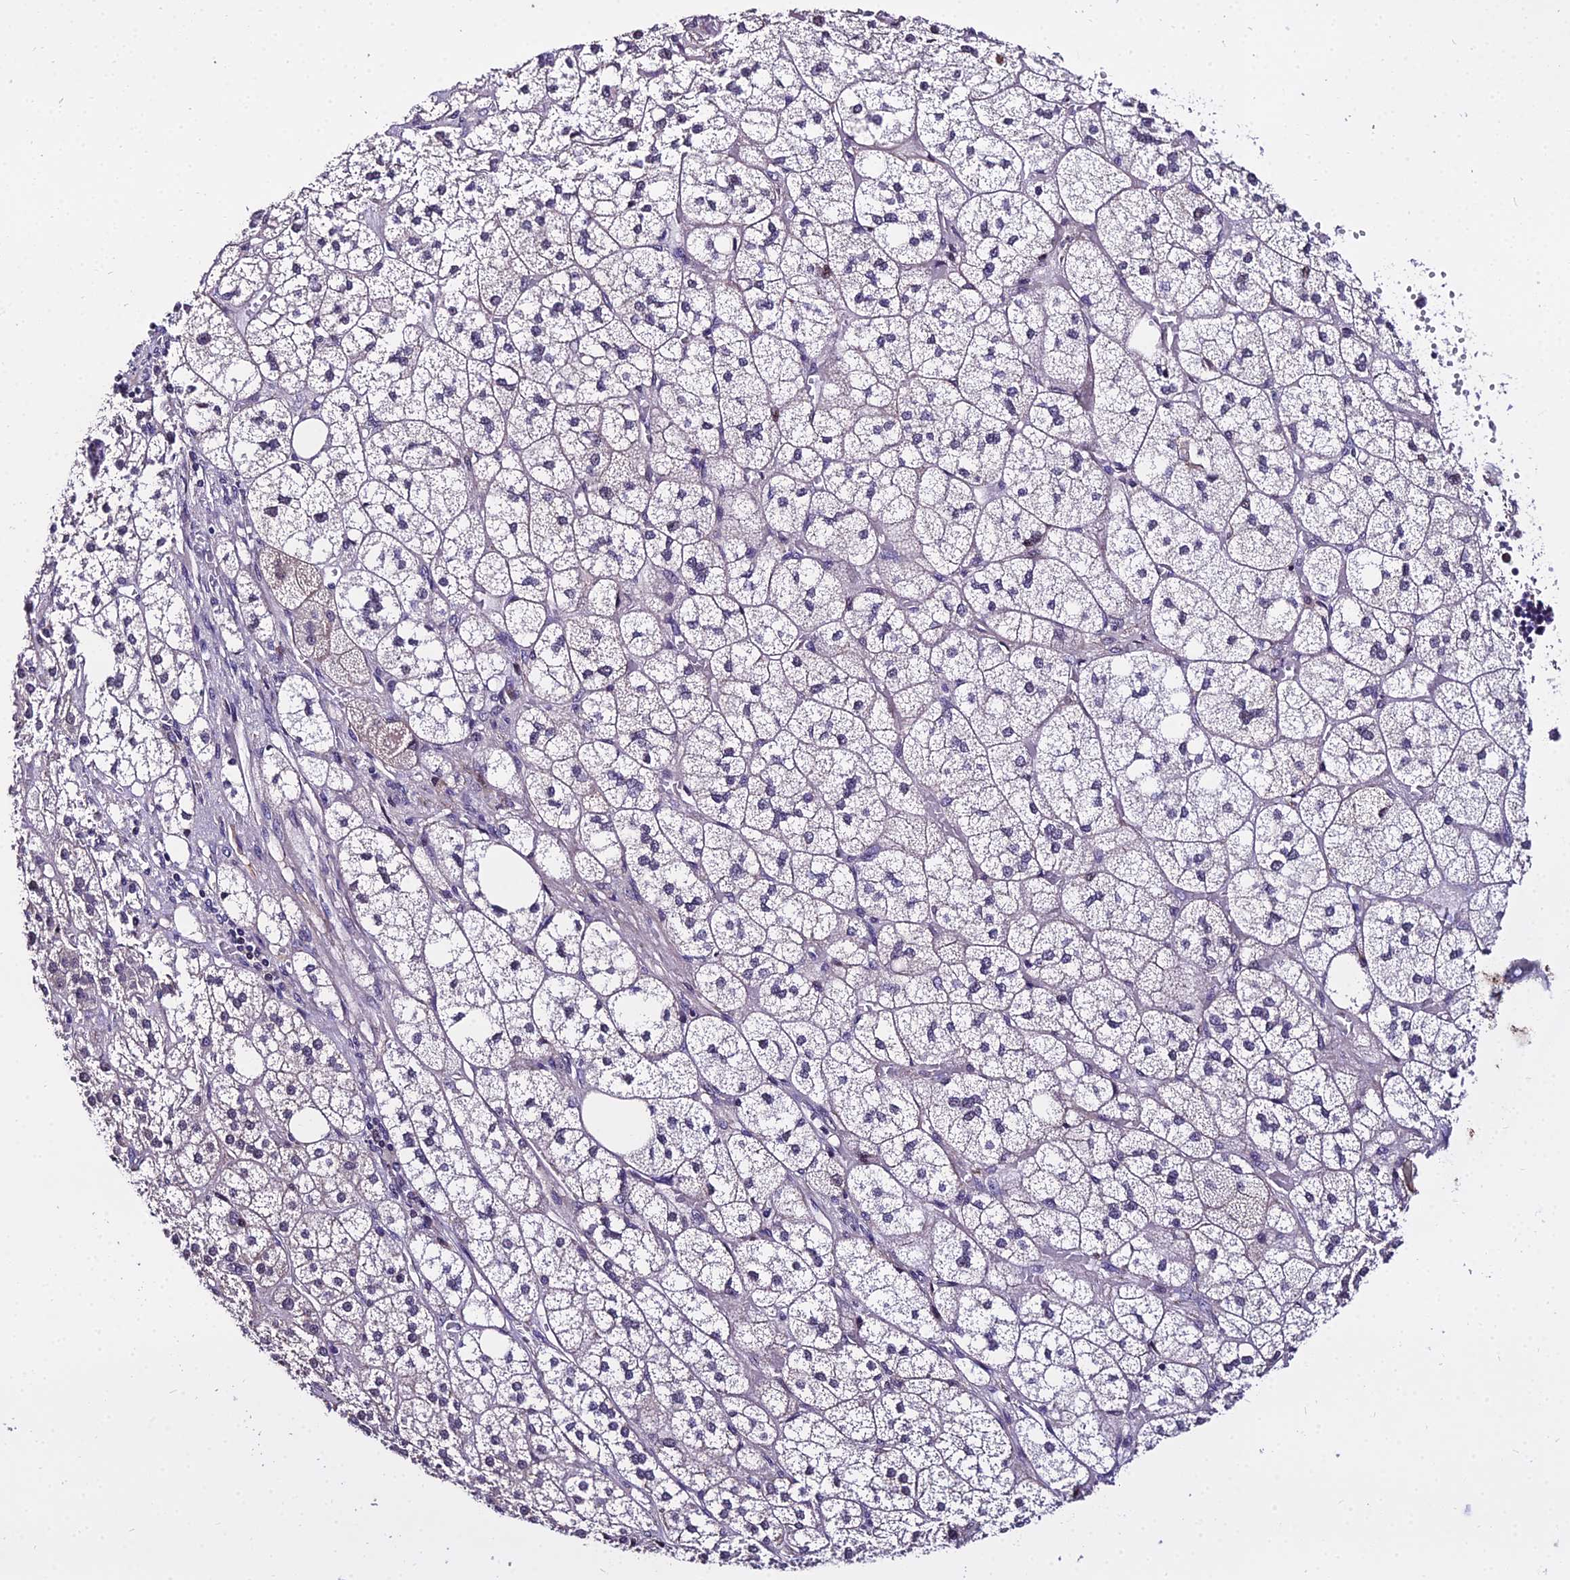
{"staining": {"intensity": "moderate", "quantity": "25%-75%", "location": "cytoplasmic/membranous,nuclear"}, "tissue": "adrenal gland", "cell_type": "Glandular cells", "image_type": "normal", "snomed": [{"axis": "morphology", "description": "Normal tissue, NOS"}, {"axis": "topography", "description": "Adrenal gland"}], "caption": "A medium amount of moderate cytoplasmic/membranous,nuclear expression is seen in approximately 25%-75% of glandular cells in benign adrenal gland.", "gene": "TRIML2", "patient": {"sex": "male", "age": 61}}